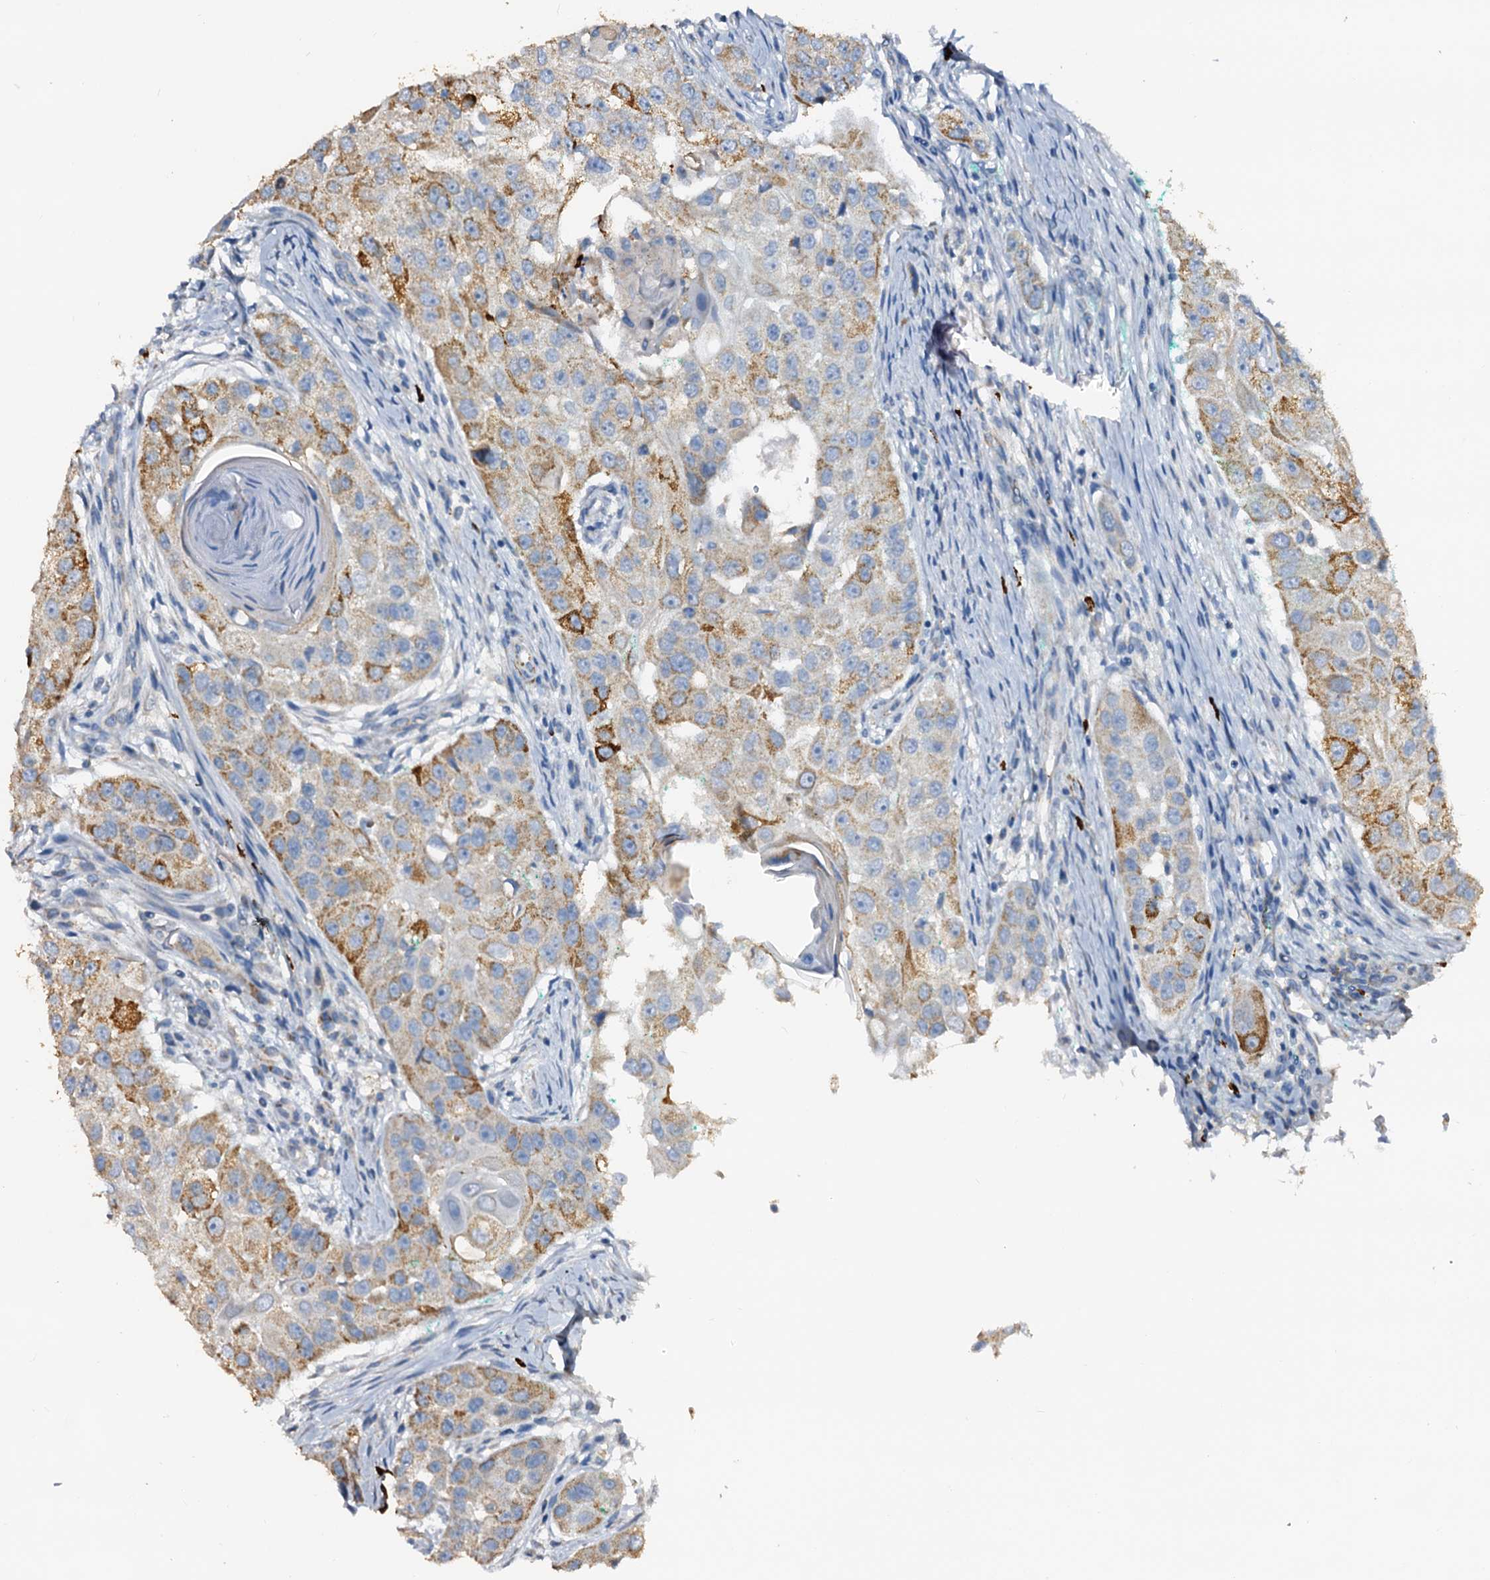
{"staining": {"intensity": "strong", "quantity": "25%-75%", "location": "cytoplasmic/membranous"}, "tissue": "head and neck cancer", "cell_type": "Tumor cells", "image_type": "cancer", "snomed": [{"axis": "morphology", "description": "Normal tissue, NOS"}, {"axis": "morphology", "description": "Squamous cell carcinoma, NOS"}, {"axis": "topography", "description": "Skeletal muscle"}, {"axis": "topography", "description": "Head-Neck"}], "caption": "This photomicrograph reveals head and neck cancer (squamous cell carcinoma) stained with IHC to label a protein in brown. The cytoplasmic/membranous of tumor cells show strong positivity for the protein. Nuclei are counter-stained blue.", "gene": "MAOB", "patient": {"sex": "male", "age": 51}}